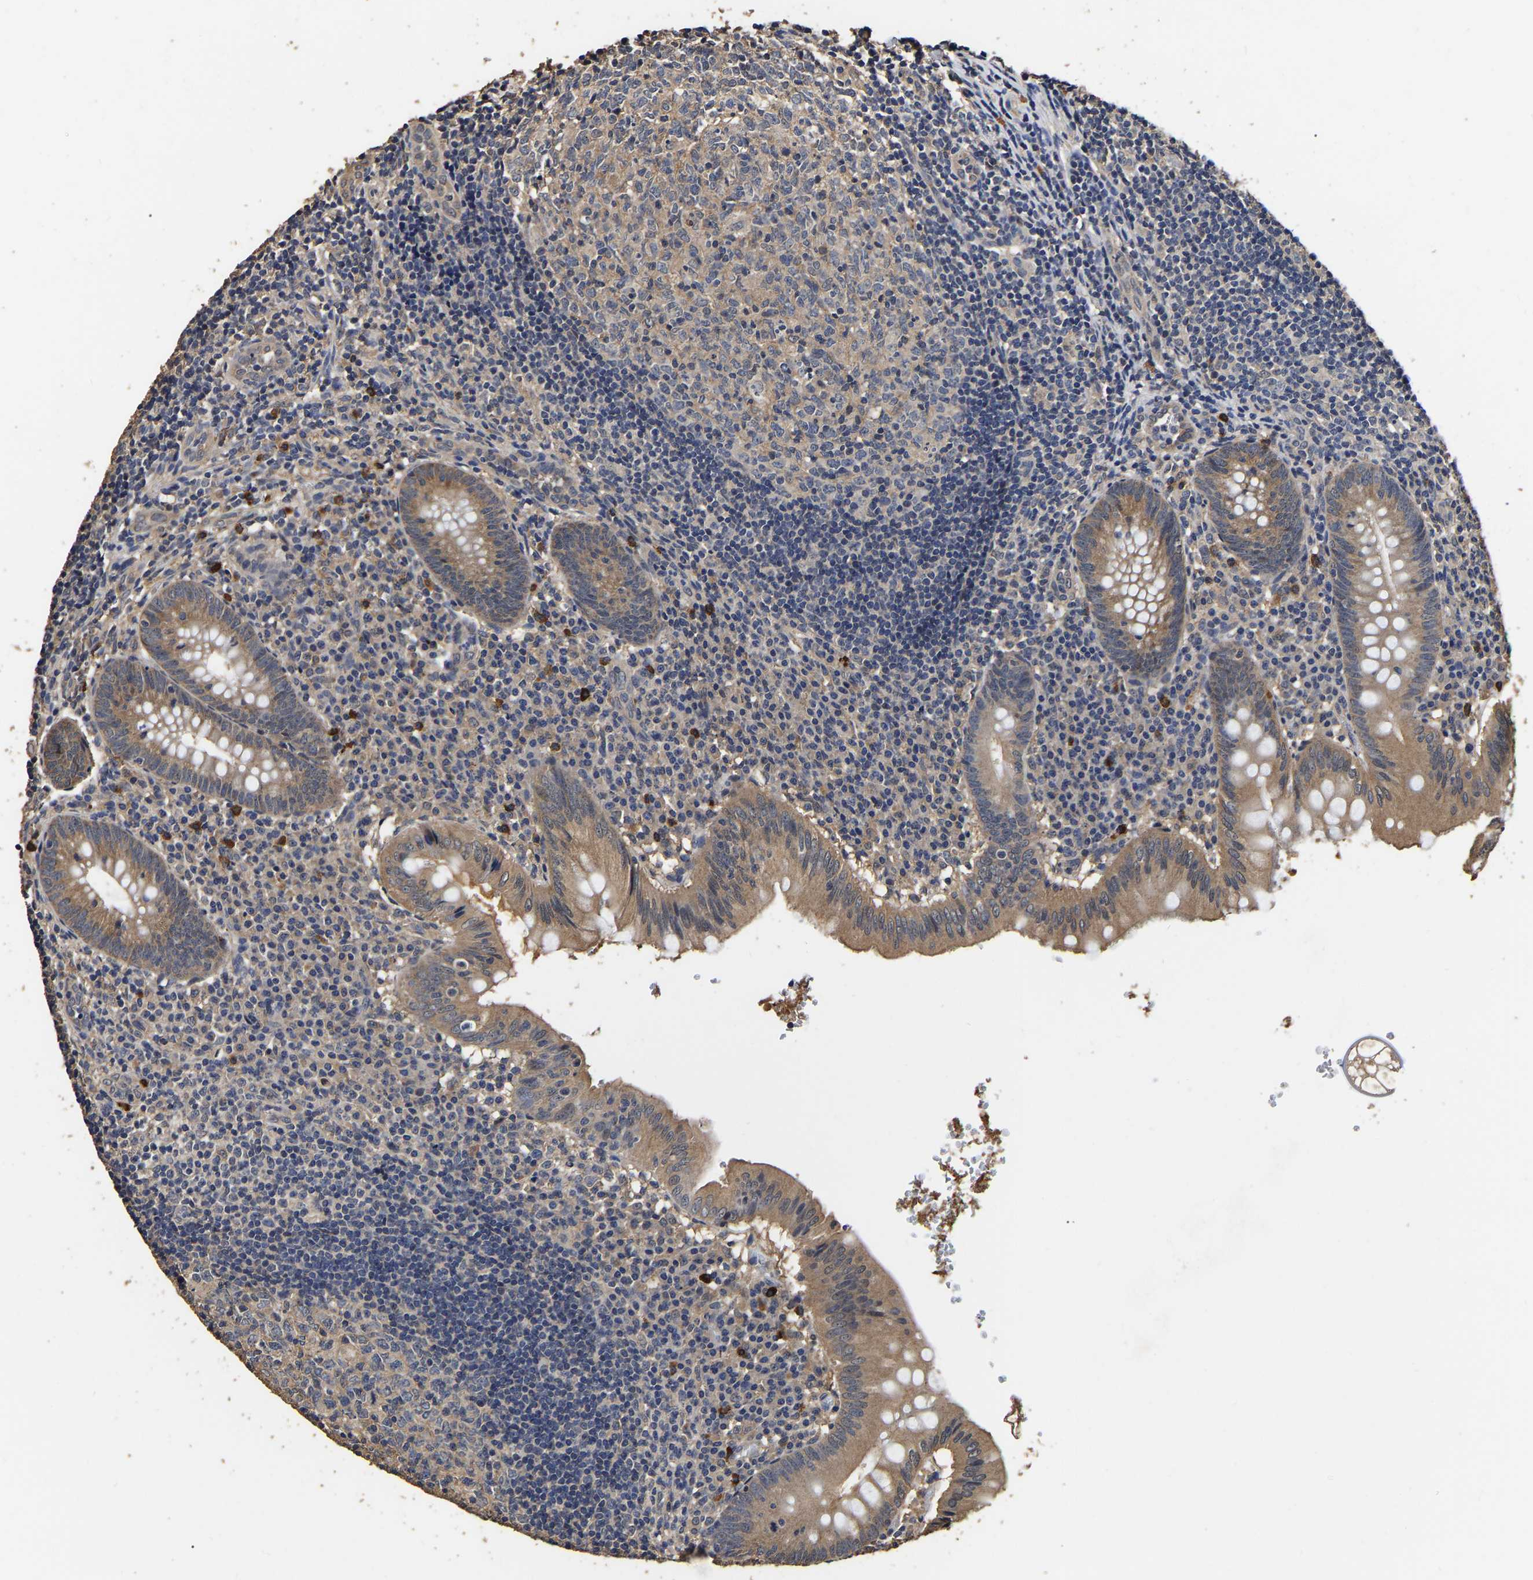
{"staining": {"intensity": "moderate", "quantity": ">75%", "location": "cytoplasmic/membranous"}, "tissue": "appendix", "cell_type": "Glandular cells", "image_type": "normal", "snomed": [{"axis": "morphology", "description": "Normal tissue, NOS"}, {"axis": "topography", "description": "Appendix"}], "caption": "Protein staining demonstrates moderate cytoplasmic/membranous expression in approximately >75% of glandular cells in normal appendix.", "gene": "STK32C", "patient": {"sex": "male", "age": 8}}